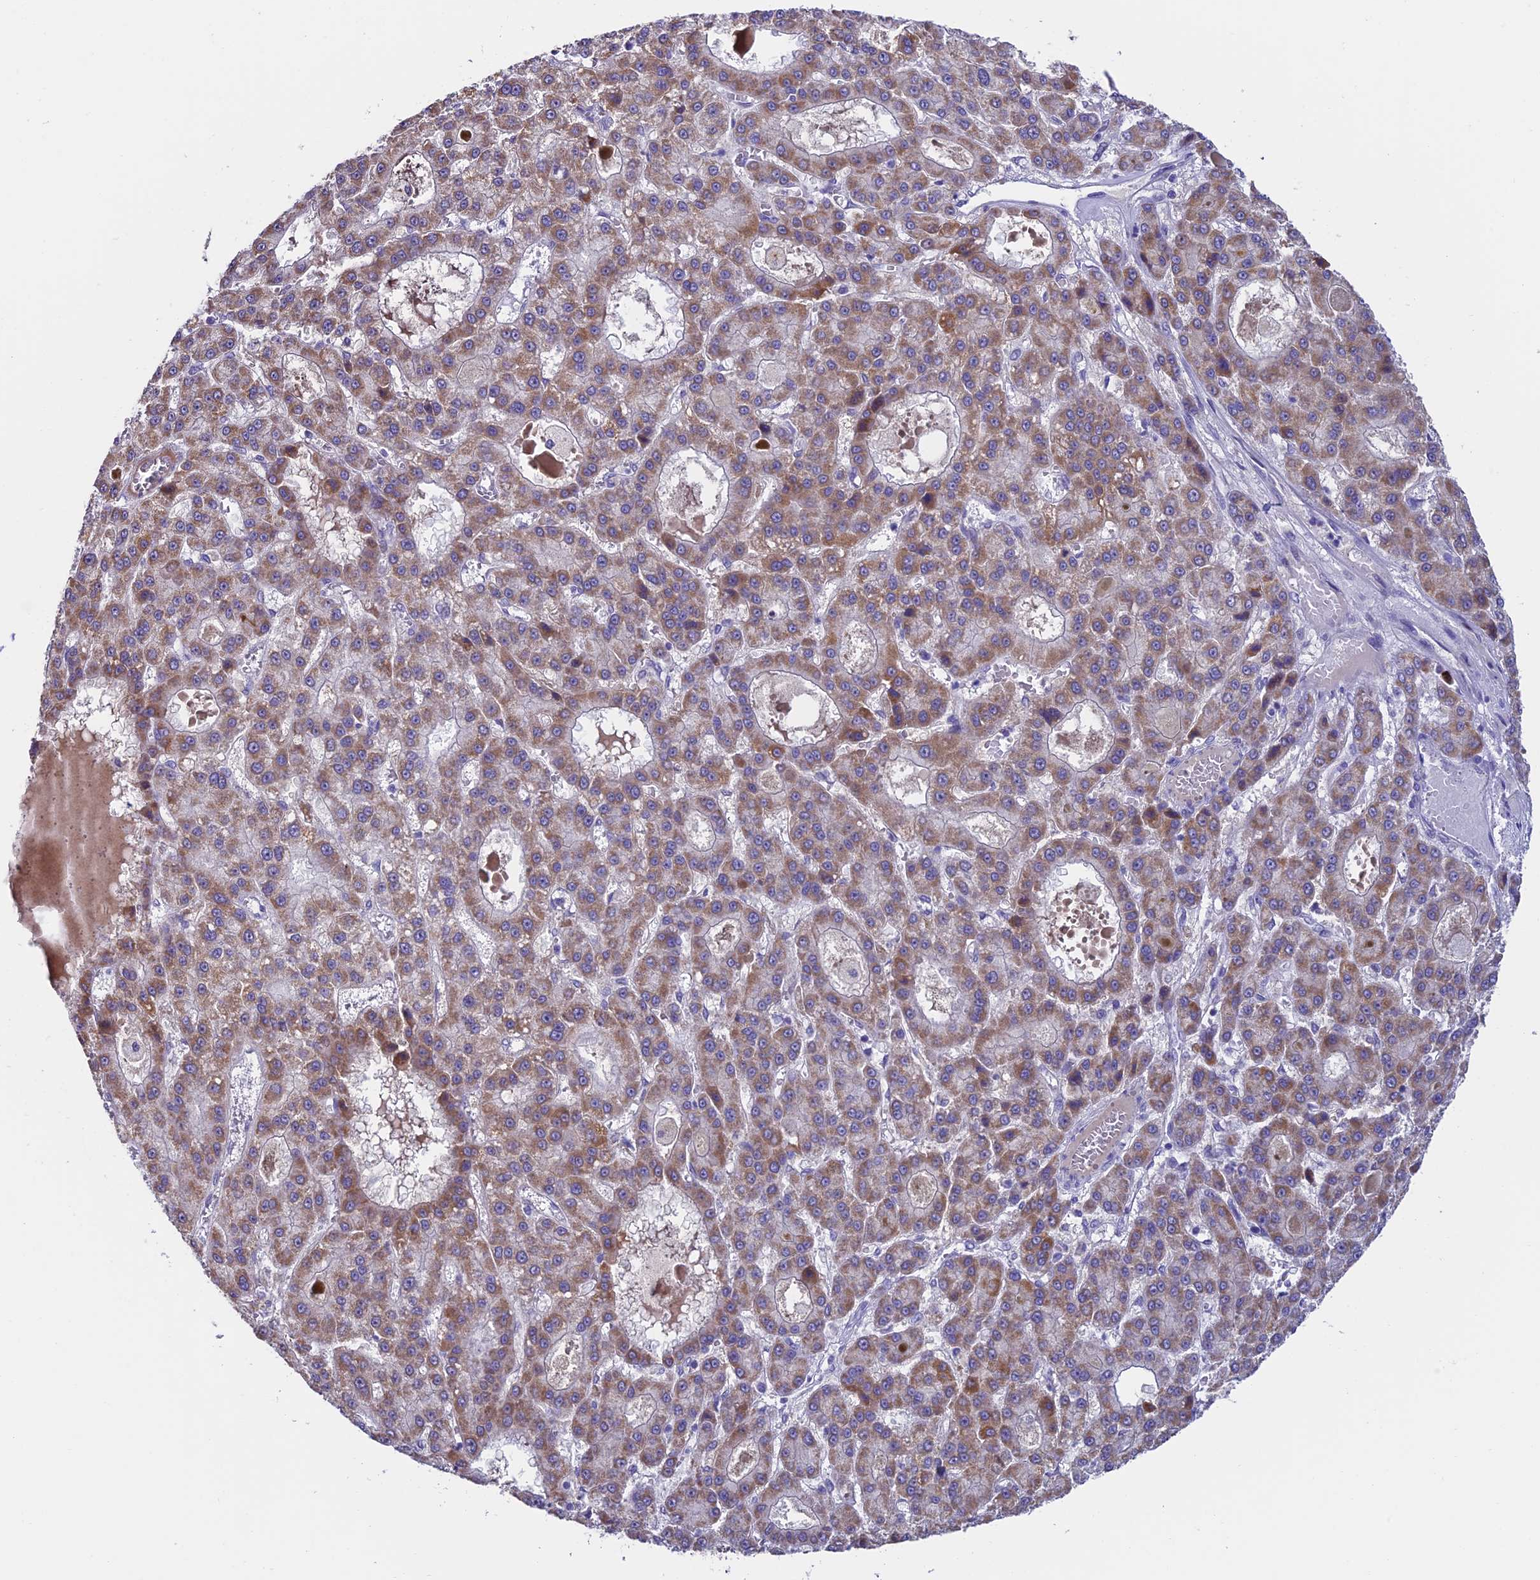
{"staining": {"intensity": "moderate", "quantity": ">75%", "location": "cytoplasmic/membranous"}, "tissue": "liver cancer", "cell_type": "Tumor cells", "image_type": "cancer", "snomed": [{"axis": "morphology", "description": "Carcinoma, Hepatocellular, NOS"}, {"axis": "topography", "description": "Liver"}], "caption": "Moderate cytoplasmic/membranous protein expression is present in about >75% of tumor cells in hepatocellular carcinoma (liver).", "gene": "SLC10A1", "patient": {"sex": "male", "age": 70}}